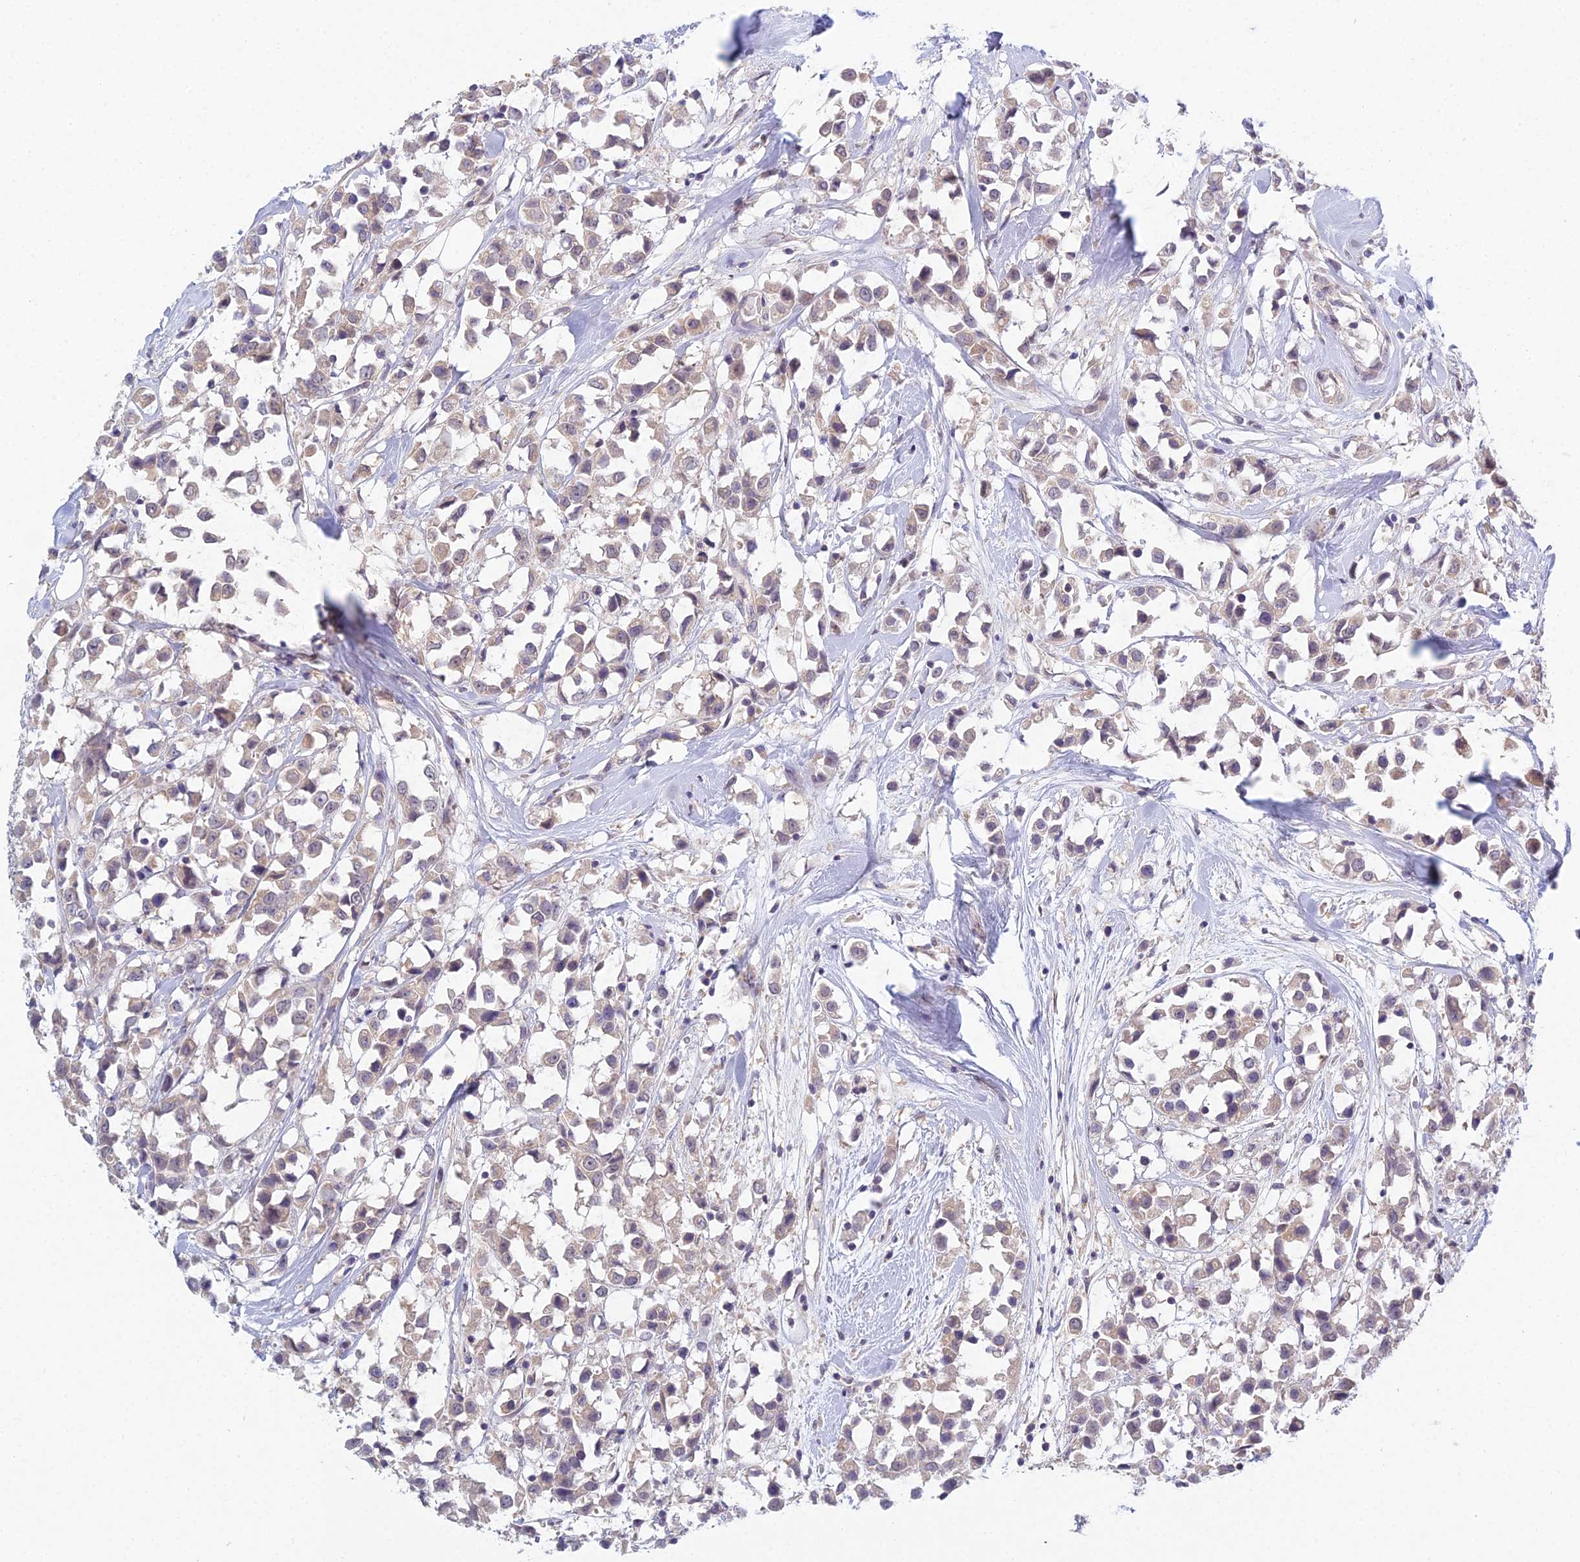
{"staining": {"intensity": "weak", "quantity": "25%-75%", "location": "cytoplasmic/membranous"}, "tissue": "breast cancer", "cell_type": "Tumor cells", "image_type": "cancer", "snomed": [{"axis": "morphology", "description": "Duct carcinoma"}, {"axis": "topography", "description": "Breast"}], "caption": "Breast cancer (infiltrating ductal carcinoma) stained with a protein marker displays weak staining in tumor cells.", "gene": "METTL26", "patient": {"sex": "female", "age": 61}}